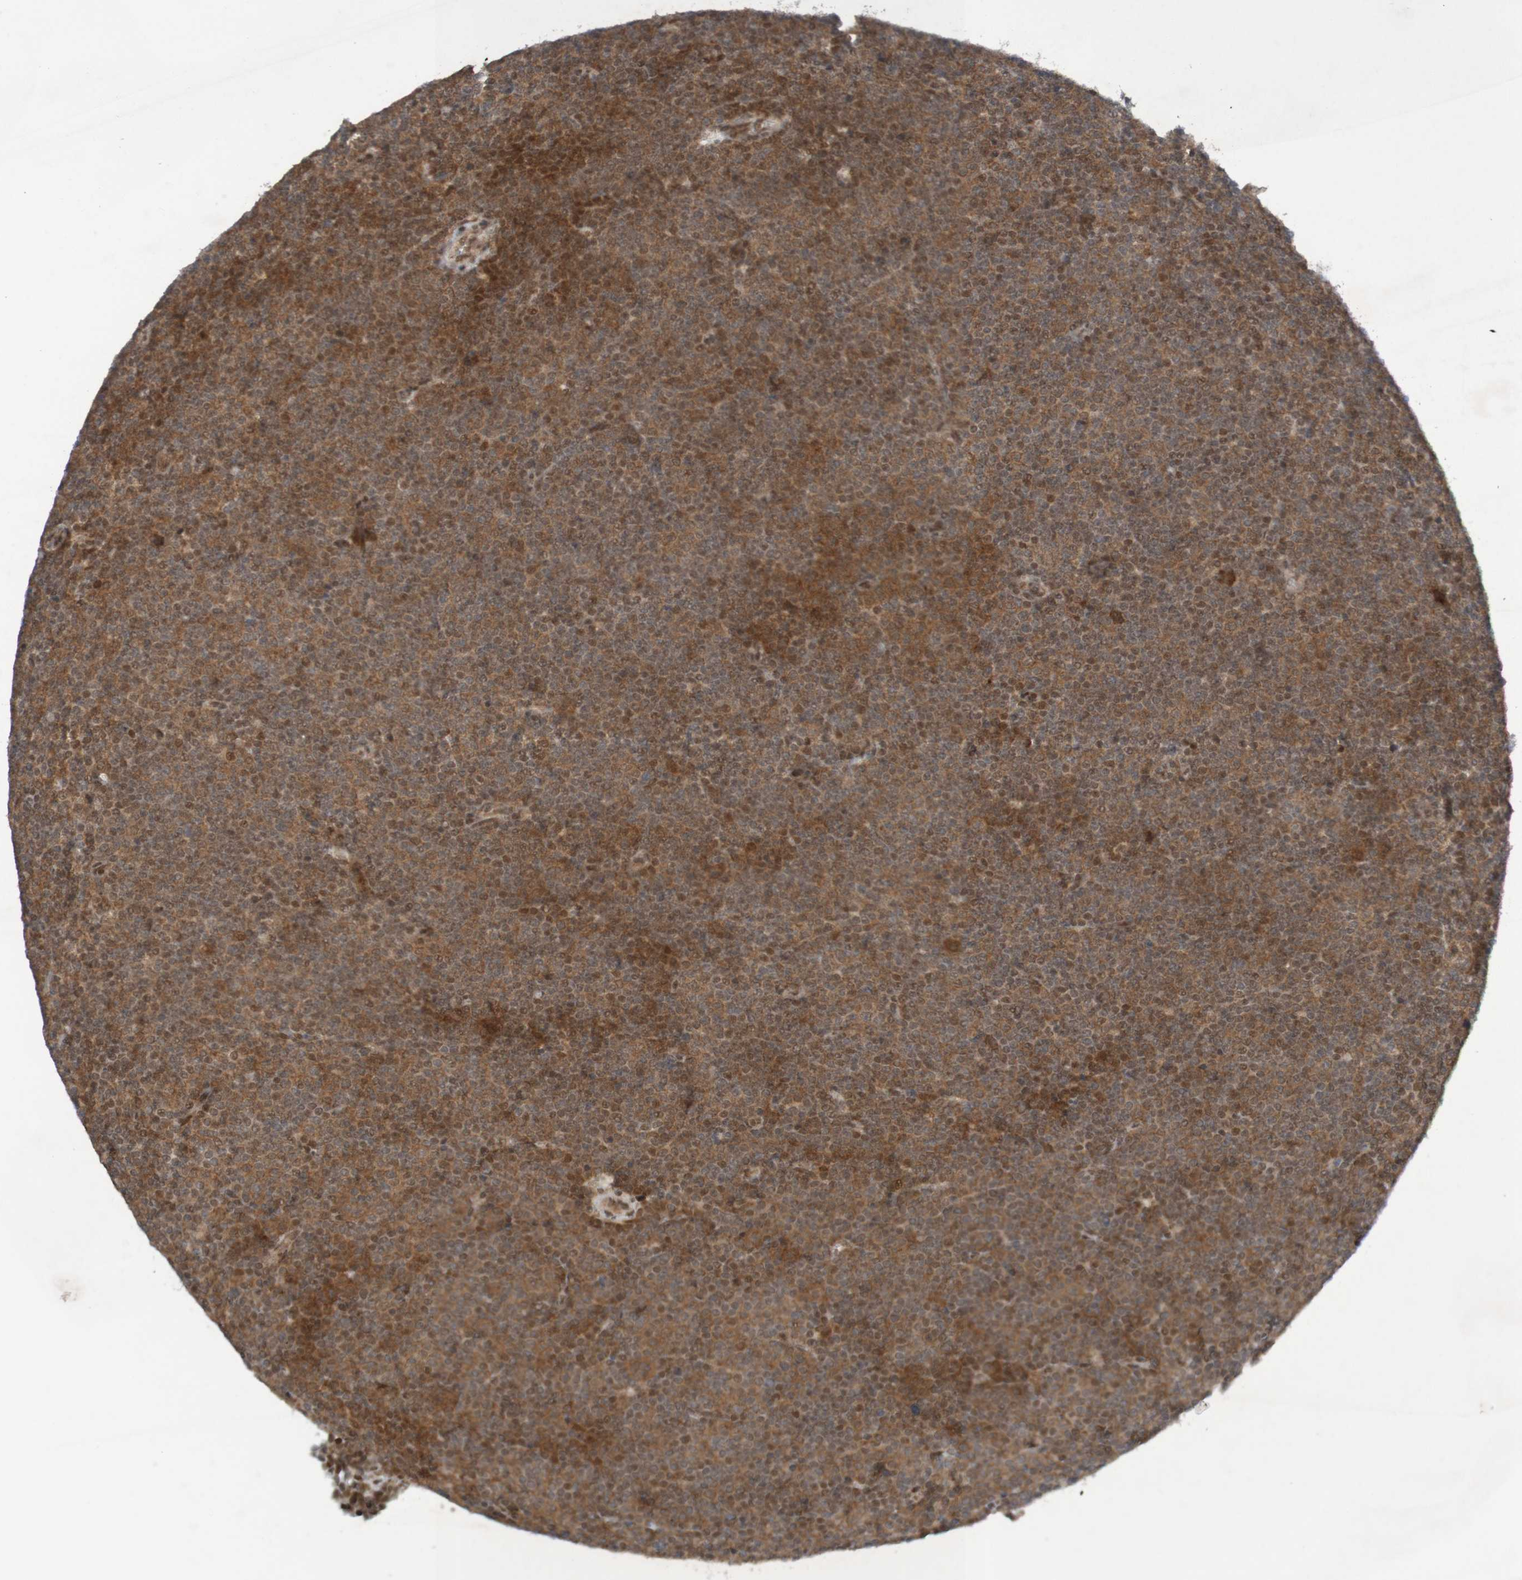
{"staining": {"intensity": "weak", "quantity": "25%-75%", "location": "nuclear"}, "tissue": "lymphoma", "cell_type": "Tumor cells", "image_type": "cancer", "snomed": [{"axis": "morphology", "description": "Malignant lymphoma, non-Hodgkin's type, Low grade"}, {"axis": "topography", "description": "Lymph node"}], "caption": "Protein staining by immunohistochemistry demonstrates weak nuclear positivity in approximately 25%-75% of tumor cells in lymphoma.", "gene": "ITLN1", "patient": {"sex": "female", "age": 67}}